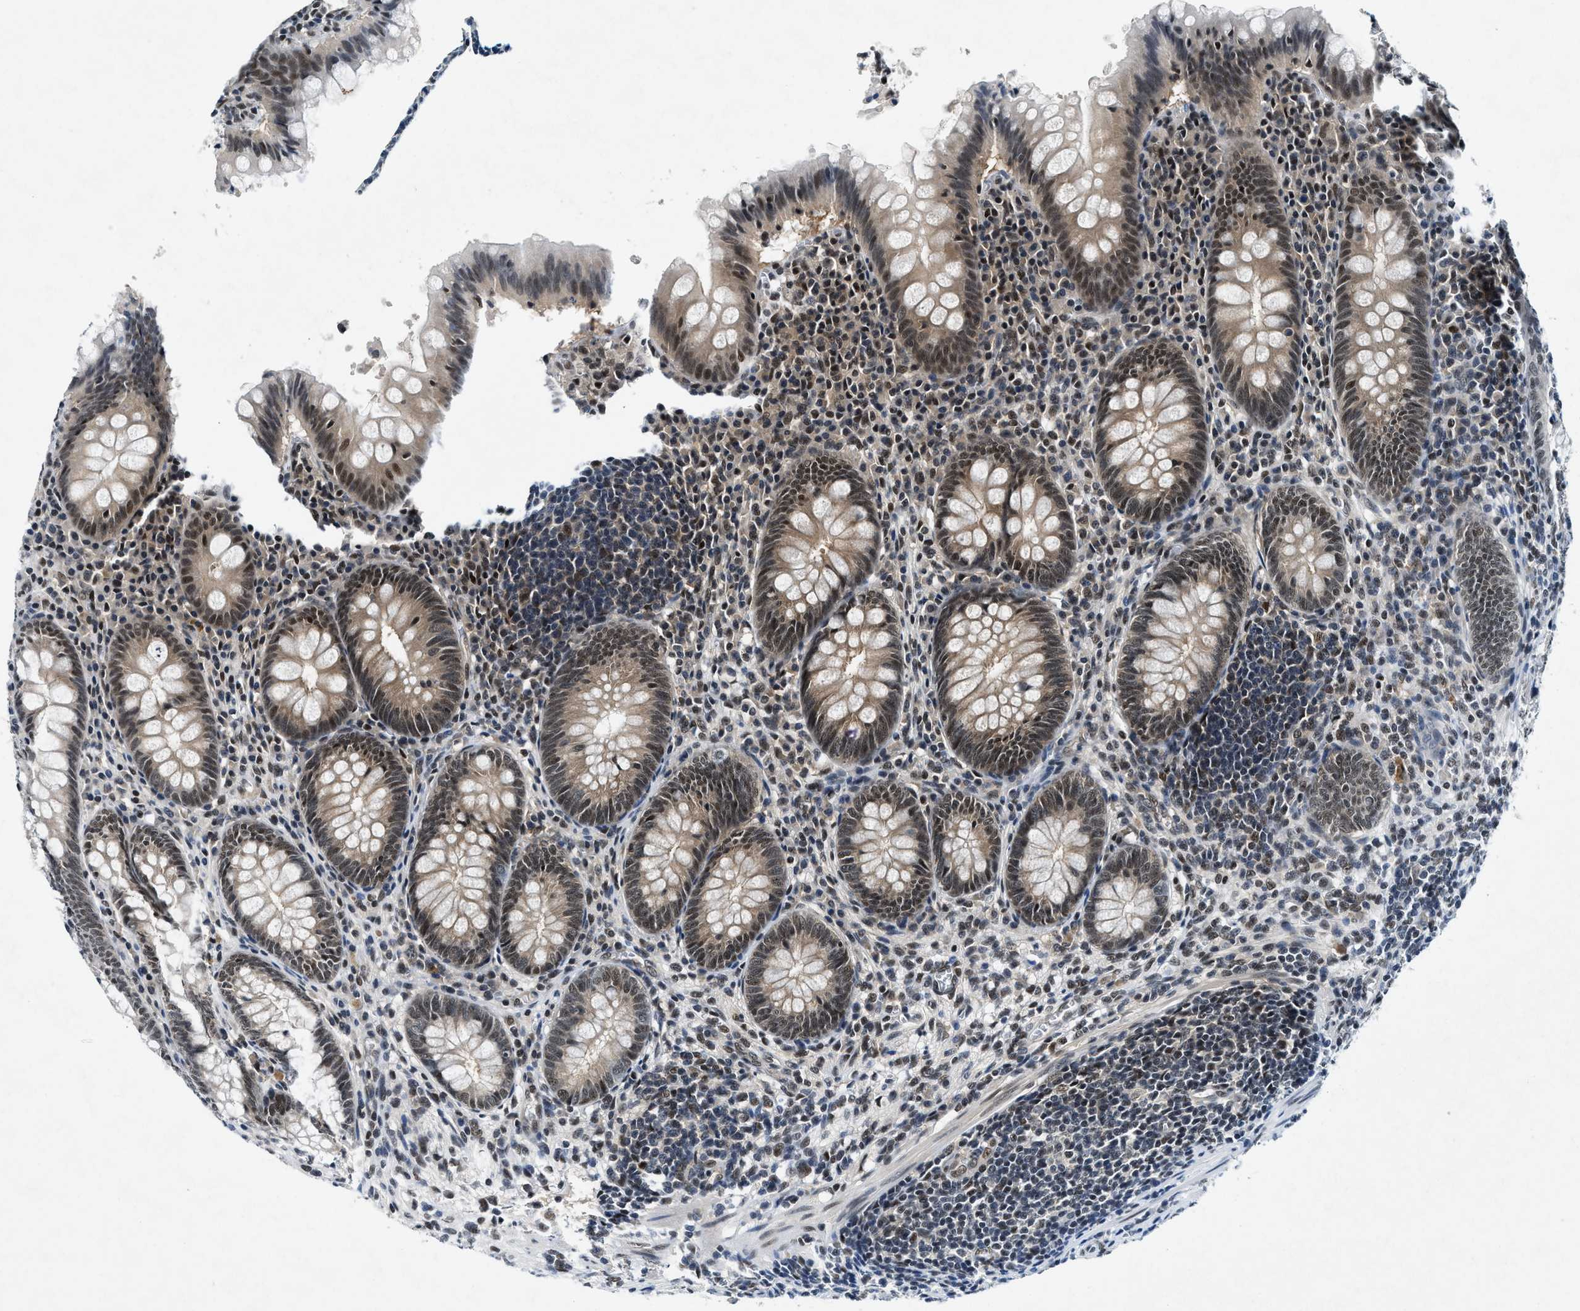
{"staining": {"intensity": "moderate", "quantity": ">75%", "location": "cytoplasmic/membranous,nuclear"}, "tissue": "appendix", "cell_type": "Glandular cells", "image_type": "normal", "snomed": [{"axis": "morphology", "description": "Normal tissue, NOS"}, {"axis": "topography", "description": "Appendix"}], "caption": "Moderate cytoplasmic/membranous,nuclear expression for a protein is present in approximately >75% of glandular cells of normal appendix using IHC.", "gene": "NCOA1", "patient": {"sex": "male", "age": 56}}